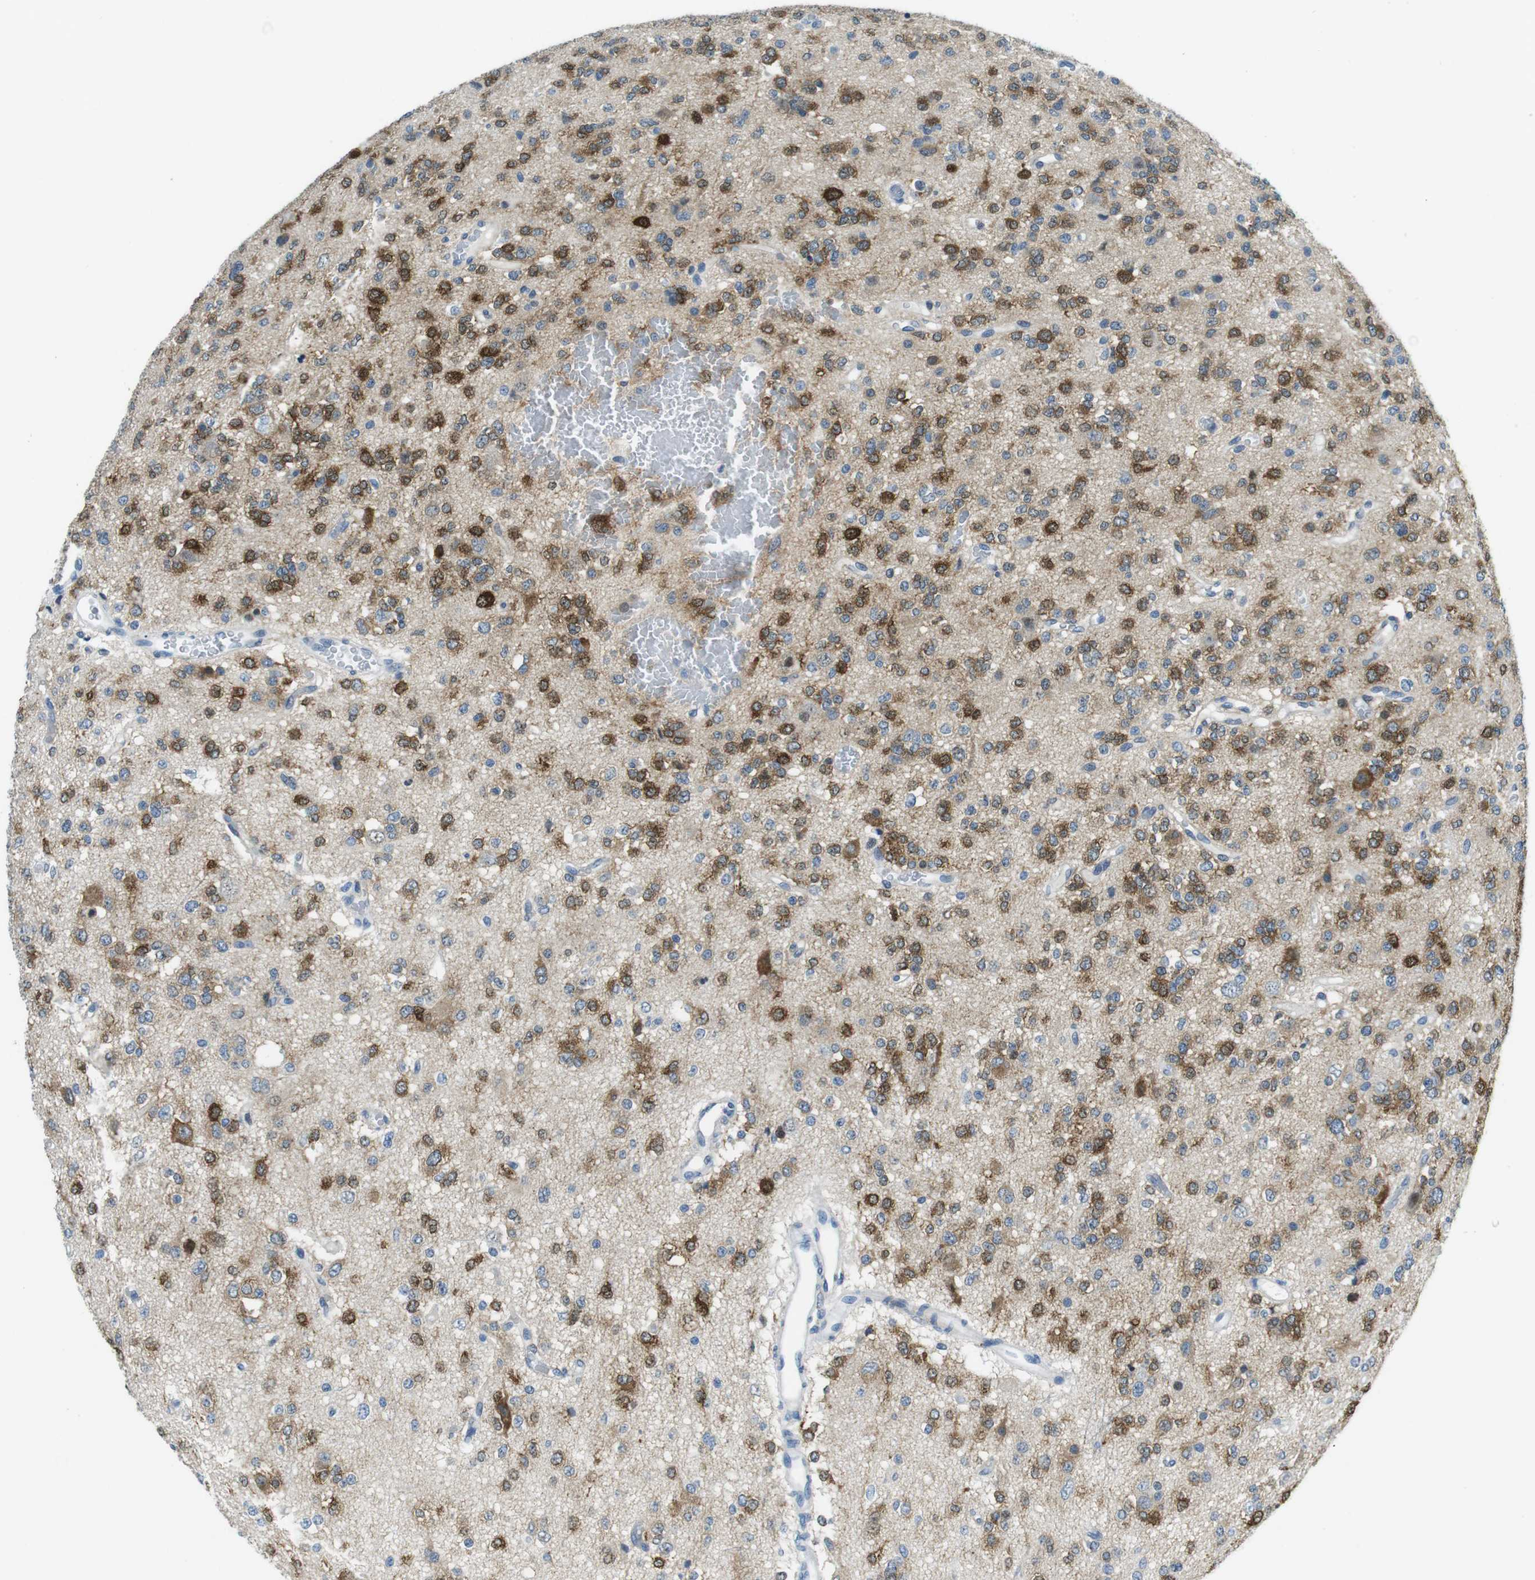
{"staining": {"intensity": "strong", "quantity": "25%-75%", "location": "cytoplasmic/membranous"}, "tissue": "glioma", "cell_type": "Tumor cells", "image_type": "cancer", "snomed": [{"axis": "morphology", "description": "Glioma, malignant, Low grade"}, {"axis": "topography", "description": "Brain"}], "caption": "Immunohistochemistry (IHC) (DAB) staining of low-grade glioma (malignant) reveals strong cytoplasmic/membranous protein staining in about 25%-75% of tumor cells. The protein is shown in brown color, while the nuclei are stained blue.", "gene": "PHLDA1", "patient": {"sex": "male", "age": 38}}